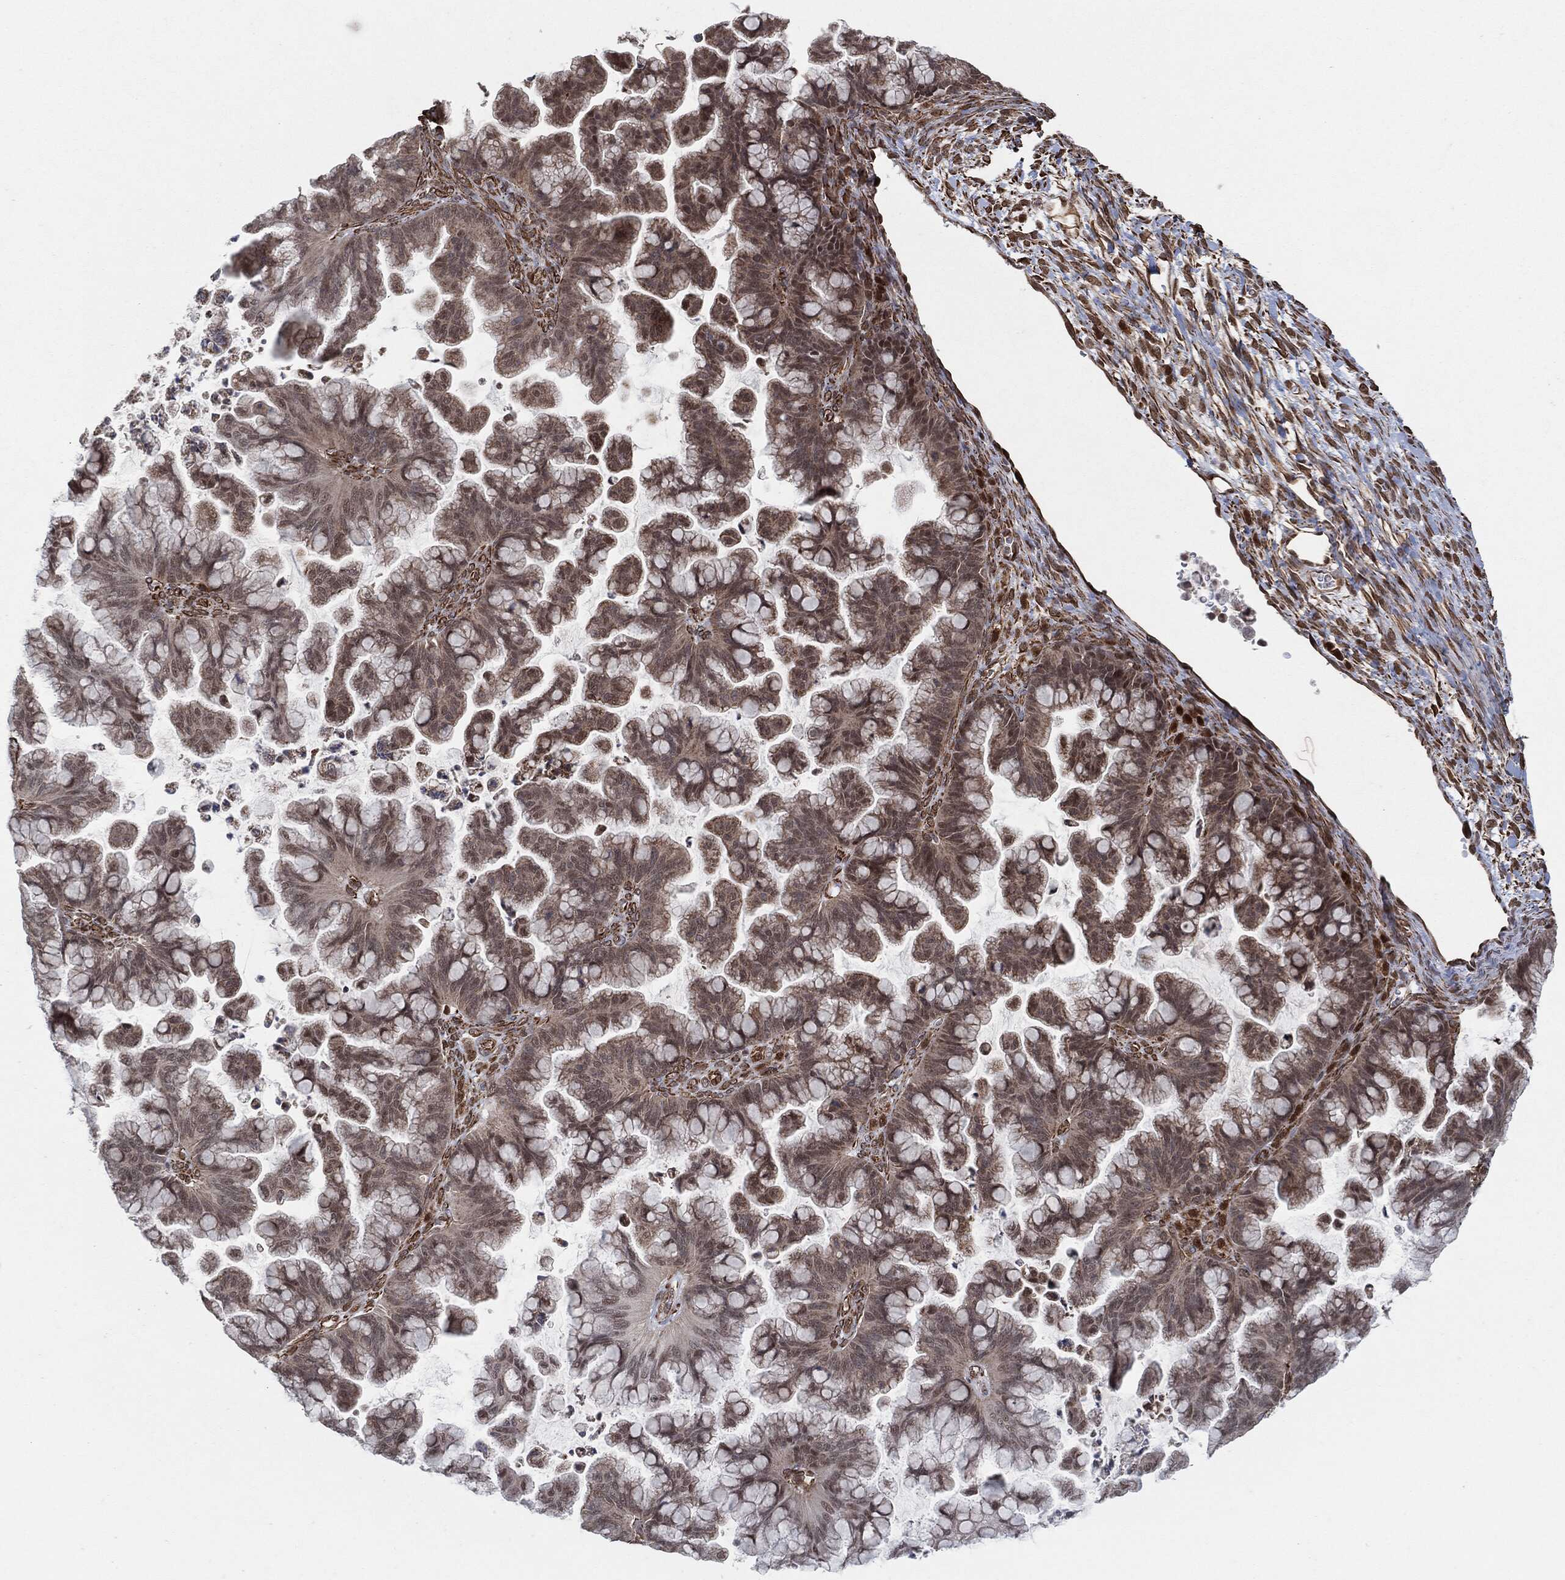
{"staining": {"intensity": "negative", "quantity": "none", "location": "none"}, "tissue": "ovarian cancer", "cell_type": "Tumor cells", "image_type": "cancer", "snomed": [{"axis": "morphology", "description": "Cystadenocarcinoma, mucinous, NOS"}, {"axis": "topography", "description": "Ovary"}], "caption": "There is no significant expression in tumor cells of ovarian cancer. (Brightfield microscopy of DAB immunohistochemistry at high magnification).", "gene": "TP53RK", "patient": {"sex": "female", "age": 67}}